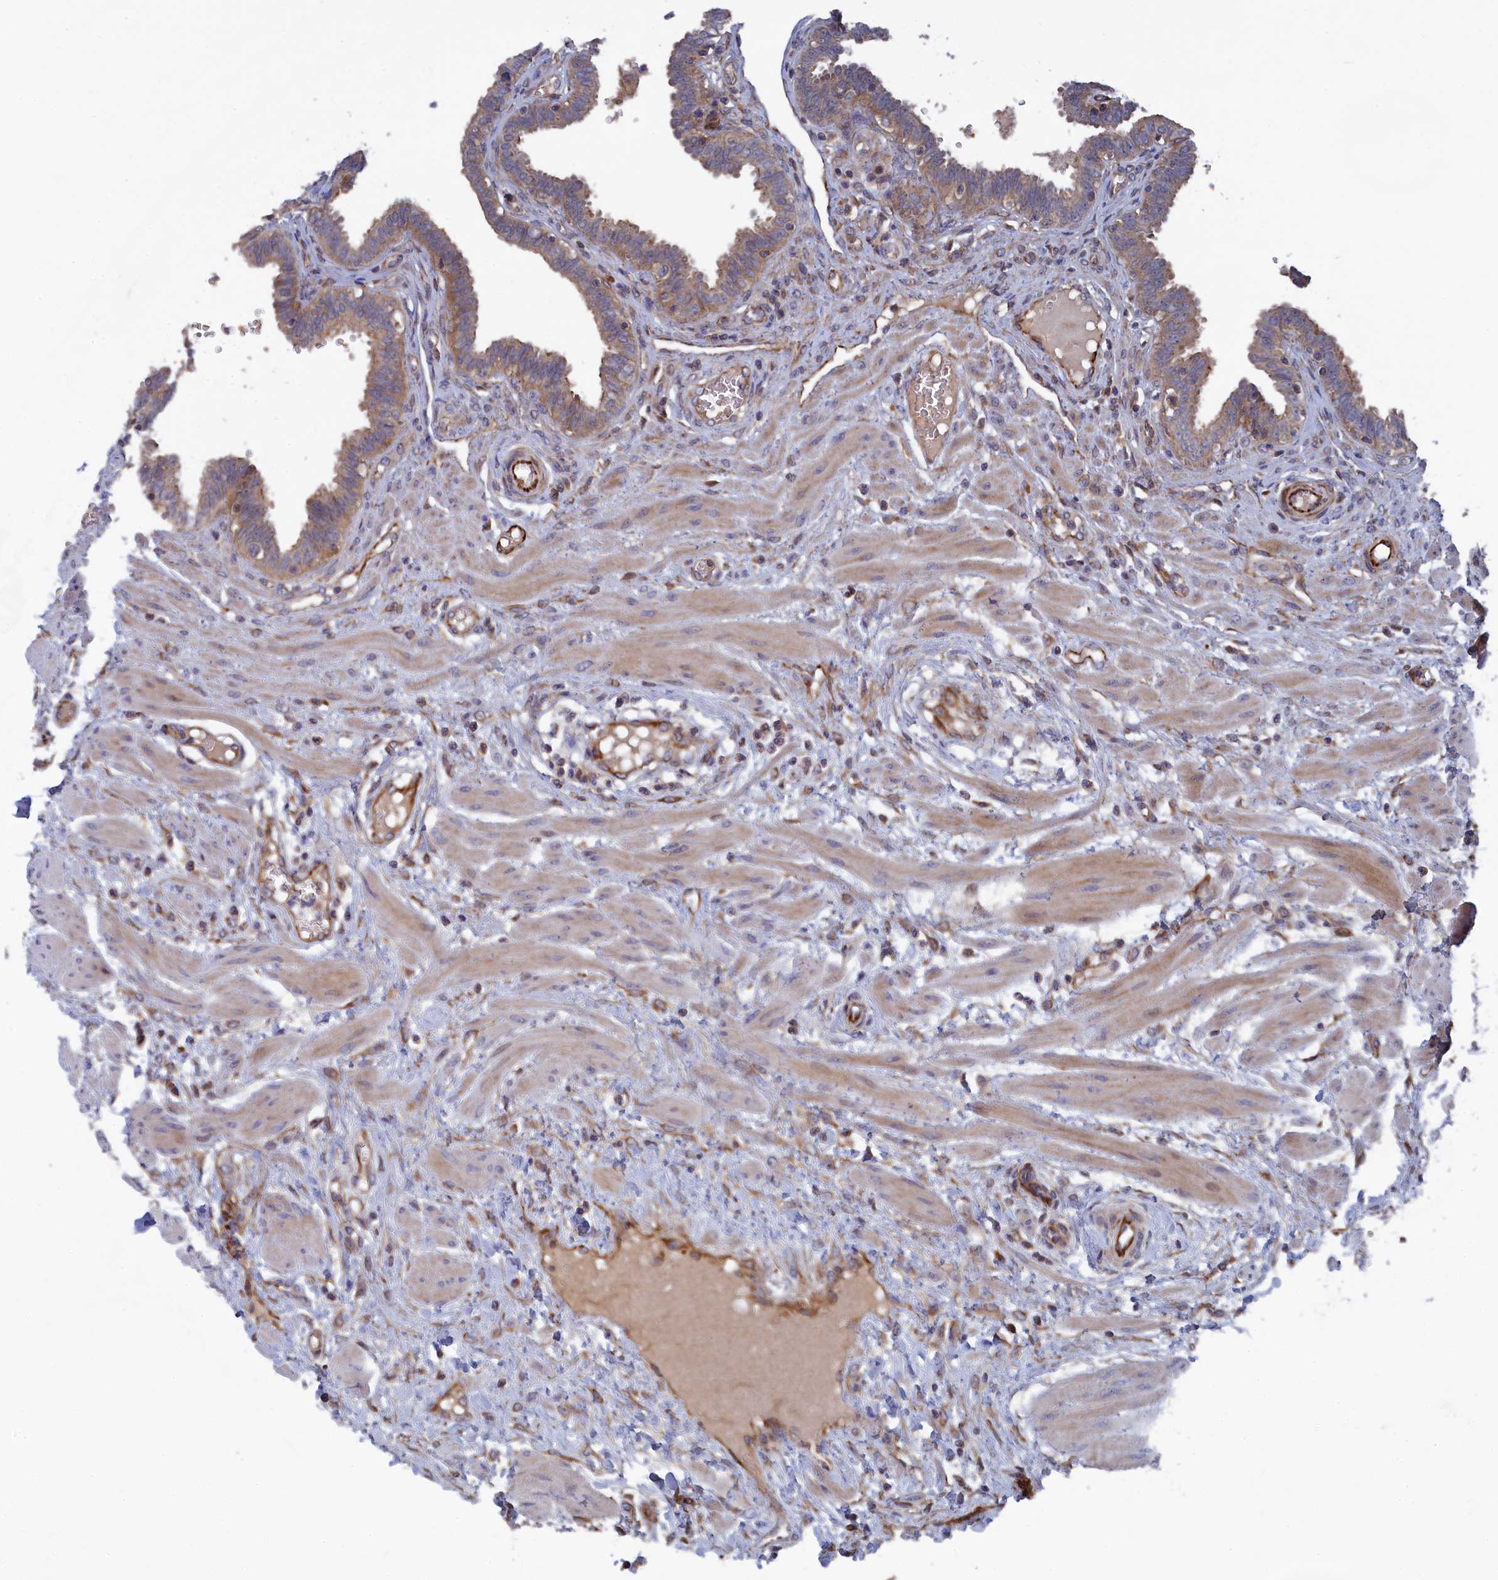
{"staining": {"intensity": "moderate", "quantity": ">75%", "location": "cytoplasmic/membranous"}, "tissue": "fallopian tube", "cell_type": "Glandular cells", "image_type": "normal", "snomed": [{"axis": "morphology", "description": "Normal tissue, NOS"}, {"axis": "topography", "description": "Fallopian tube"}], "caption": "Unremarkable fallopian tube was stained to show a protein in brown. There is medium levels of moderate cytoplasmic/membranous positivity in about >75% of glandular cells.", "gene": "SMG9", "patient": {"sex": "female", "age": 32}}